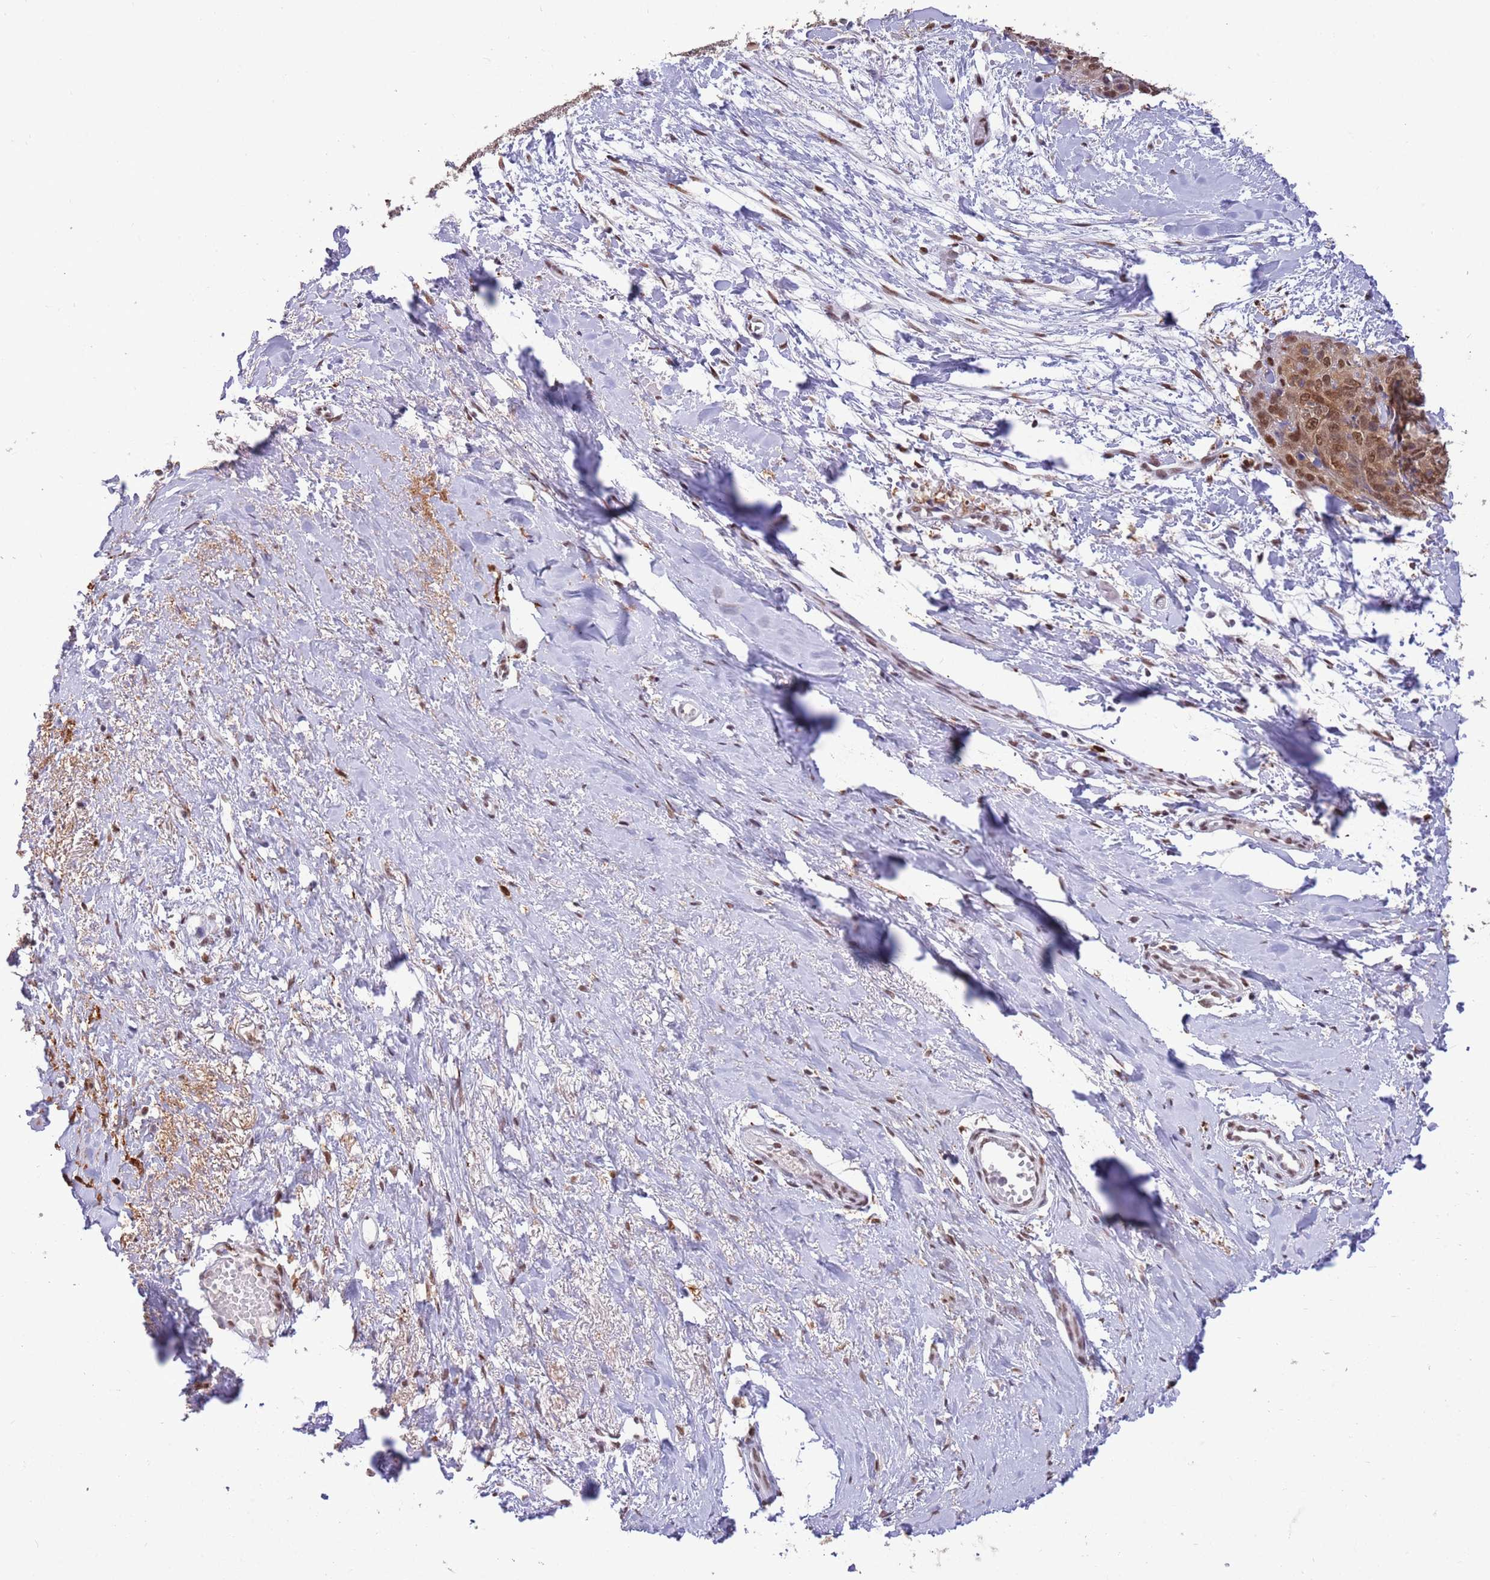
{"staining": {"intensity": "moderate", "quantity": ">75%", "location": "cytoplasmic/membranous,nuclear"}, "tissue": "skin cancer", "cell_type": "Tumor cells", "image_type": "cancer", "snomed": [{"axis": "morphology", "description": "Squamous cell carcinoma, NOS"}, {"axis": "topography", "description": "Skin"}, {"axis": "topography", "description": "Vulva"}], "caption": "IHC (DAB (3,3'-diaminobenzidine)) staining of human squamous cell carcinoma (skin) shows moderate cytoplasmic/membranous and nuclear protein staining in about >75% of tumor cells.", "gene": "TRIM32", "patient": {"sex": "female", "age": 85}}